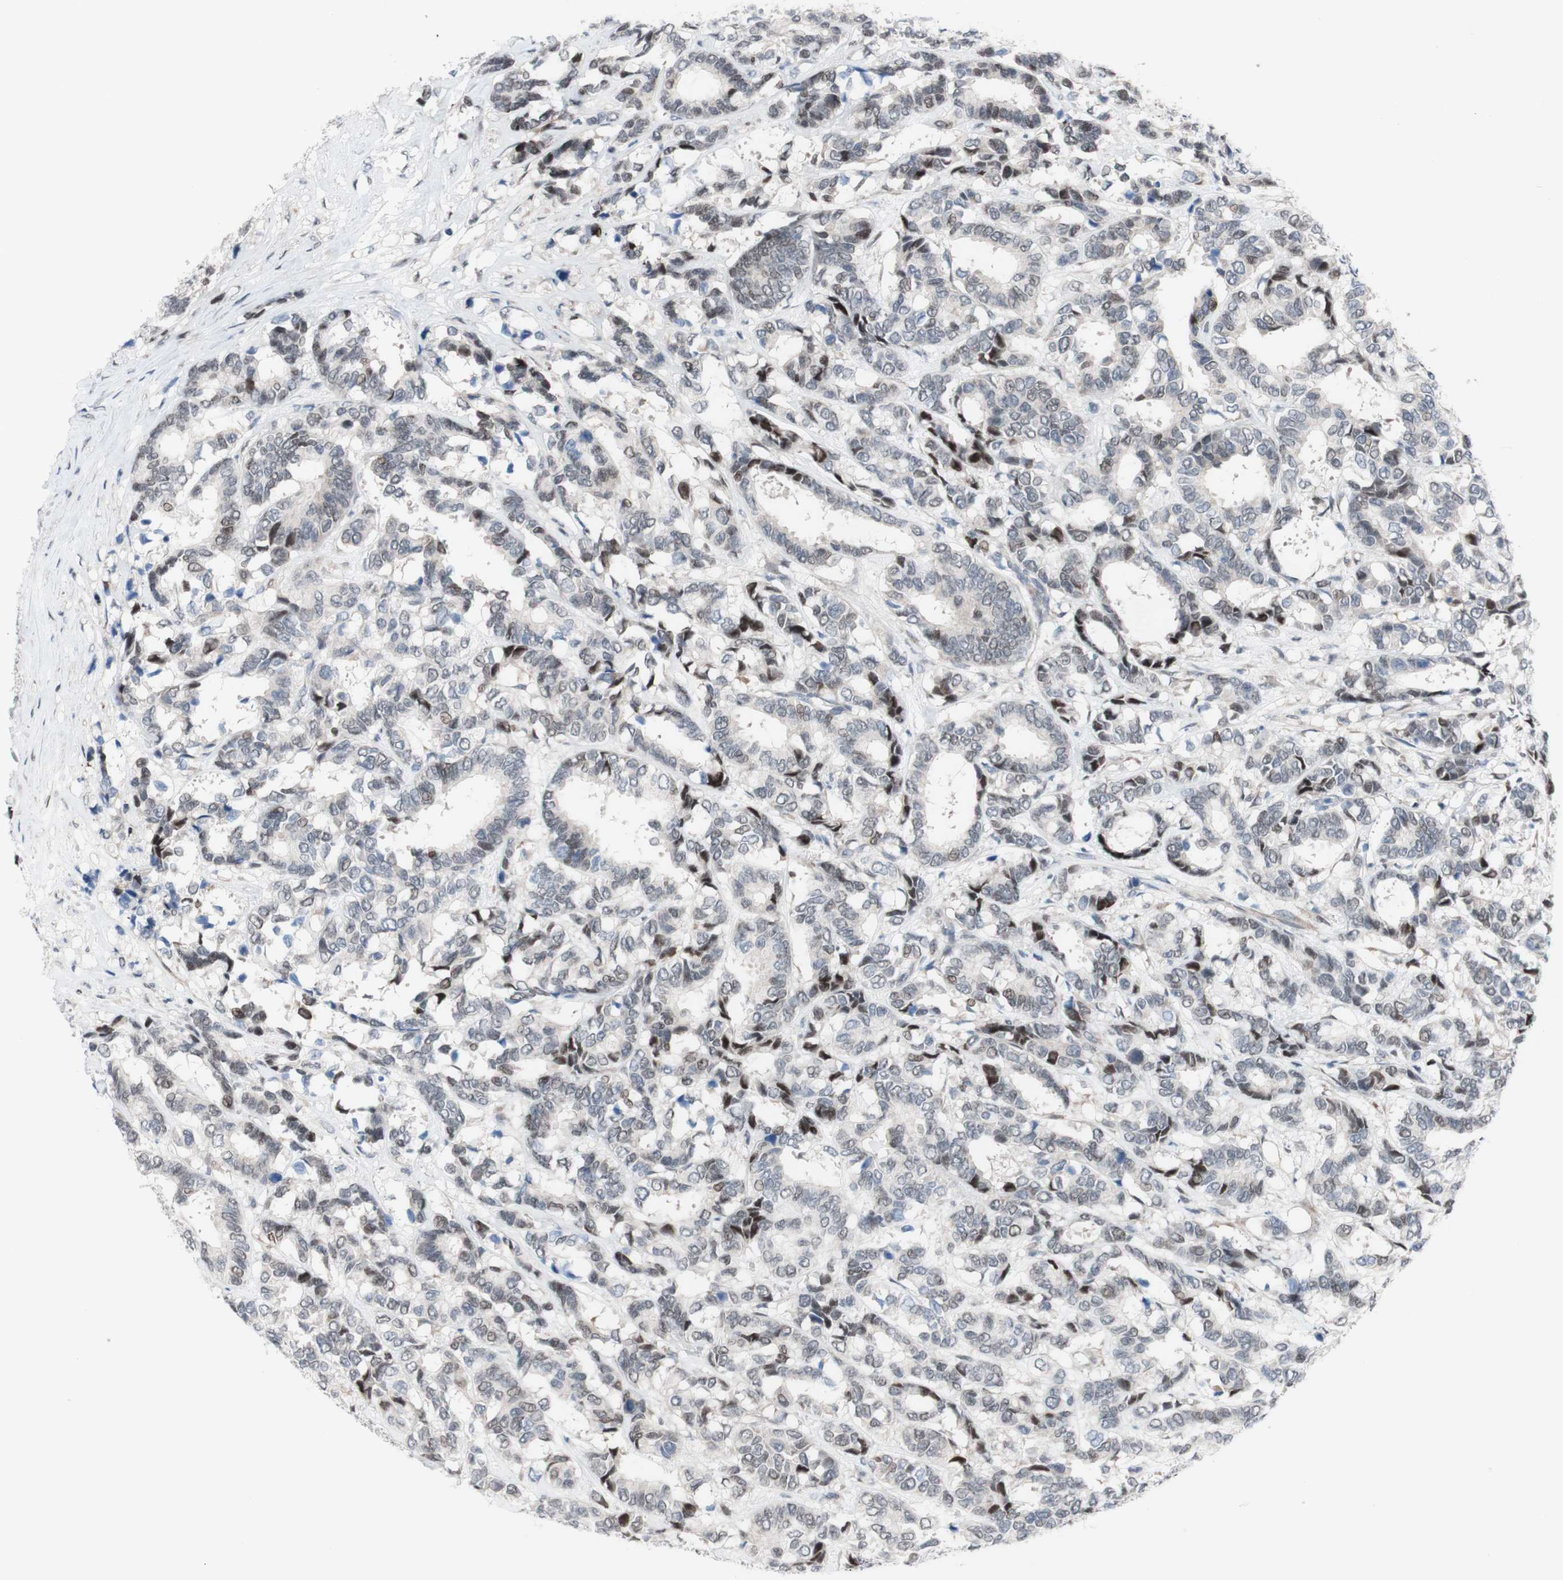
{"staining": {"intensity": "strong", "quantity": "<25%", "location": "nuclear"}, "tissue": "breast cancer", "cell_type": "Tumor cells", "image_type": "cancer", "snomed": [{"axis": "morphology", "description": "Duct carcinoma"}, {"axis": "topography", "description": "Breast"}], "caption": "Breast cancer was stained to show a protein in brown. There is medium levels of strong nuclear positivity in about <25% of tumor cells.", "gene": "PHTF2", "patient": {"sex": "female", "age": 87}}